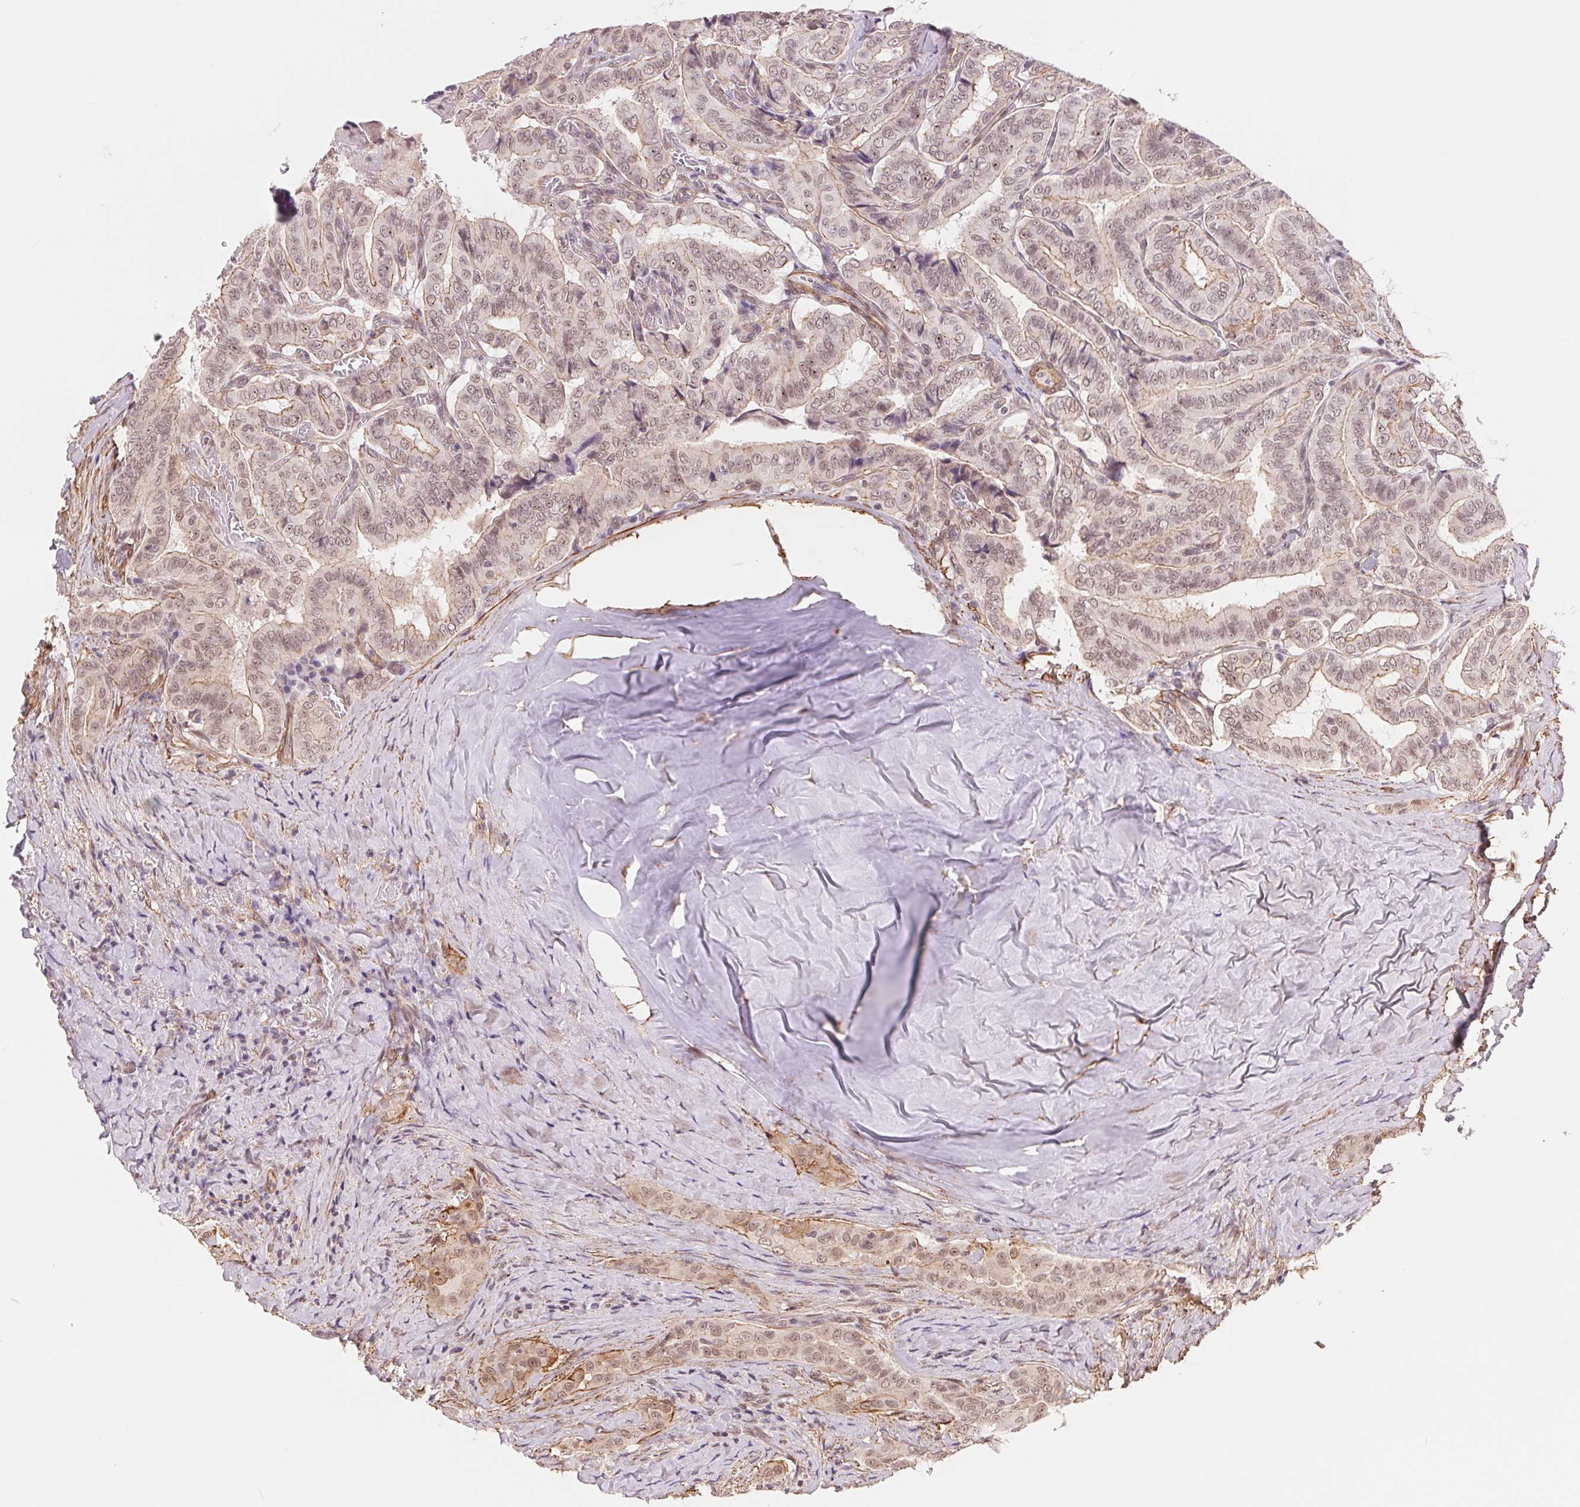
{"staining": {"intensity": "moderate", "quantity": ">75%", "location": "cytoplasmic/membranous,nuclear"}, "tissue": "thyroid cancer", "cell_type": "Tumor cells", "image_type": "cancer", "snomed": [{"axis": "morphology", "description": "Papillary adenocarcinoma, NOS"}, {"axis": "morphology", "description": "Papillary adenoma metastatic"}, {"axis": "topography", "description": "Thyroid gland"}], "caption": "The immunohistochemical stain labels moderate cytoplasmic/membranous and nuclear positivity in tumor cells of thyroid cancer (papillary adenoma metastatic) tissue.", "gene": "BCAT1", "patient": {"sex": "female", "age": 50}}